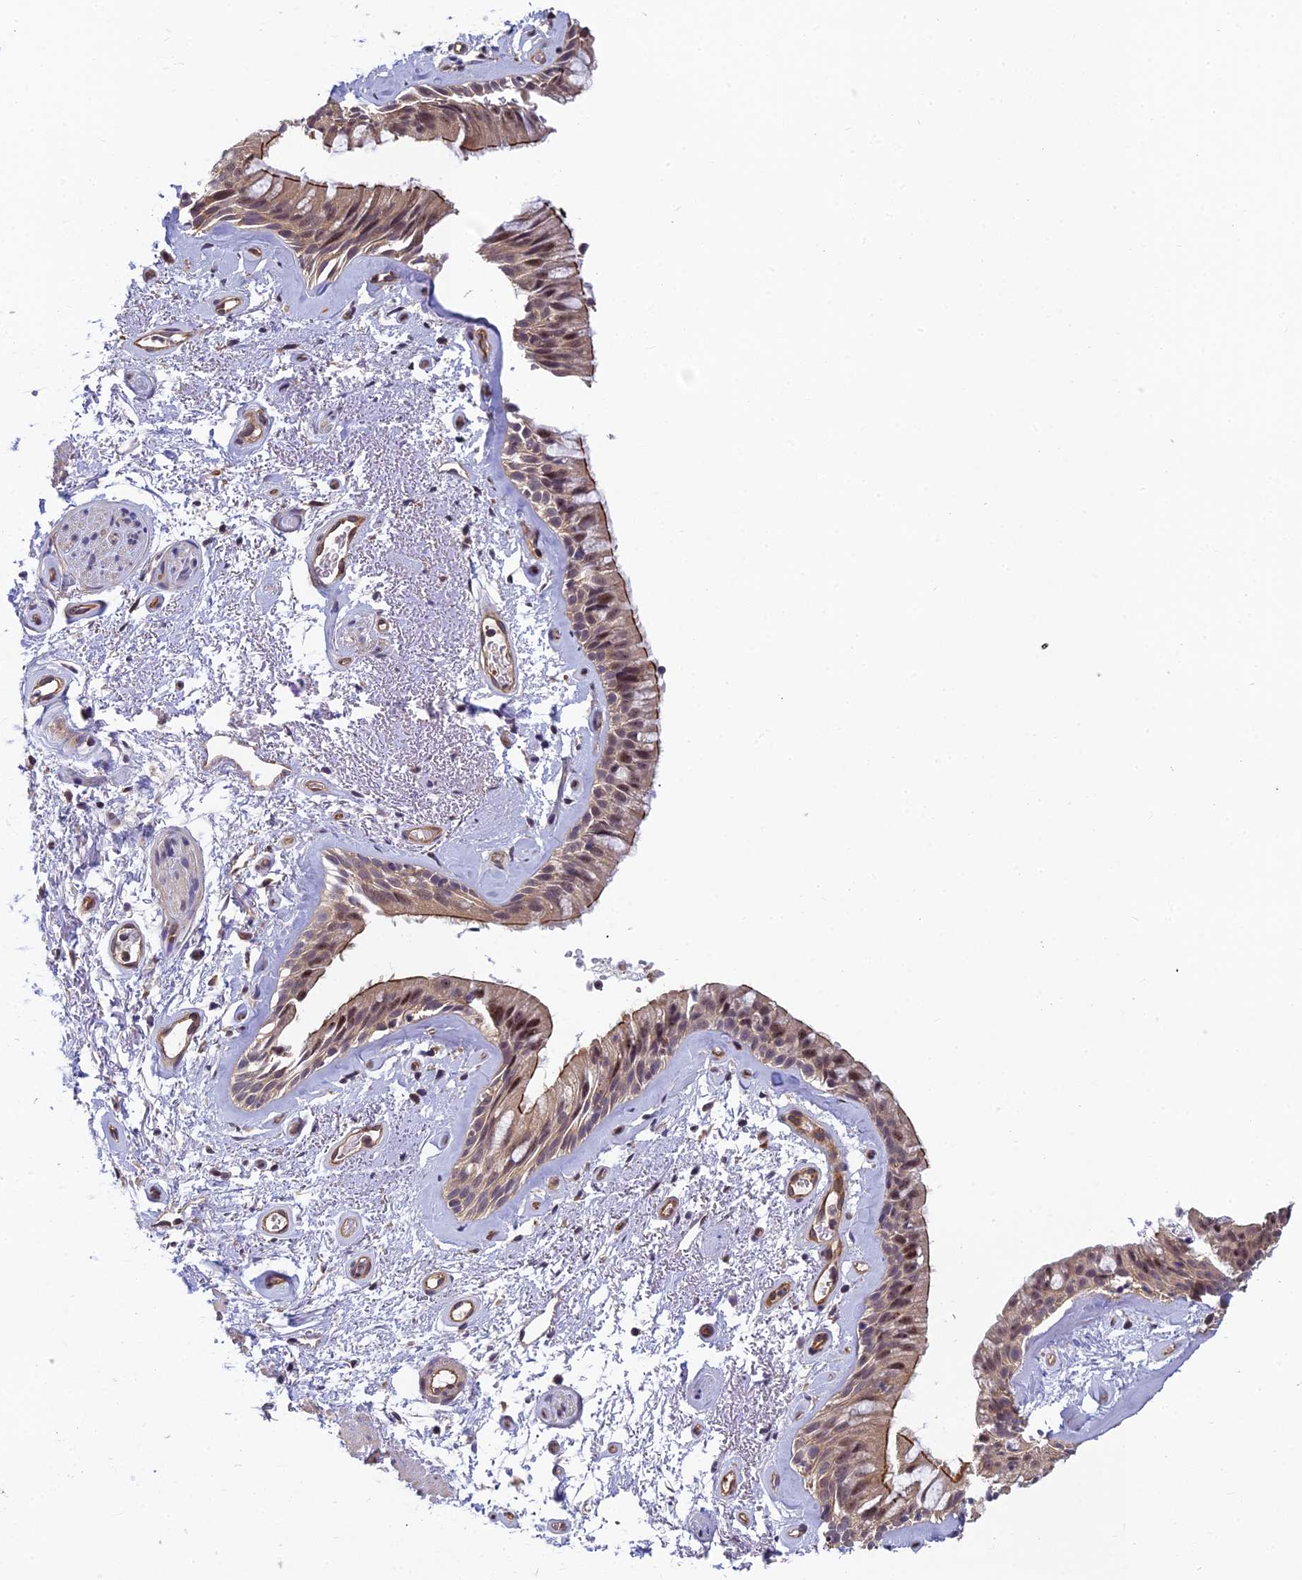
{"staining": {"intensity": "moderate", "quantity": ">75%", "location": "cytoplasmic/membranous"}, "tissue": "bronchus", "cell_type": "Respiratory epithelial cells", "image_type": "normal", "snomed": [{"axis": "morphology", "description": "Normal tissue, NOS"}, {"axis": "topography", "description": "Cartilage tissue"}, {"axis": "topography", "description": "Bronchus"}], "caption": "Moderate cytoplasmic/membranous protein positivity is appreciated in about >75% of respiratory epithelial cells in bronchus. The staining was performed using DAB, with brown indicating positive protein expression. Nuclei are stained blue with hematoxylin.", "gene": "PIKFYVE", "patient": {"sex": "female", "age": 66}}